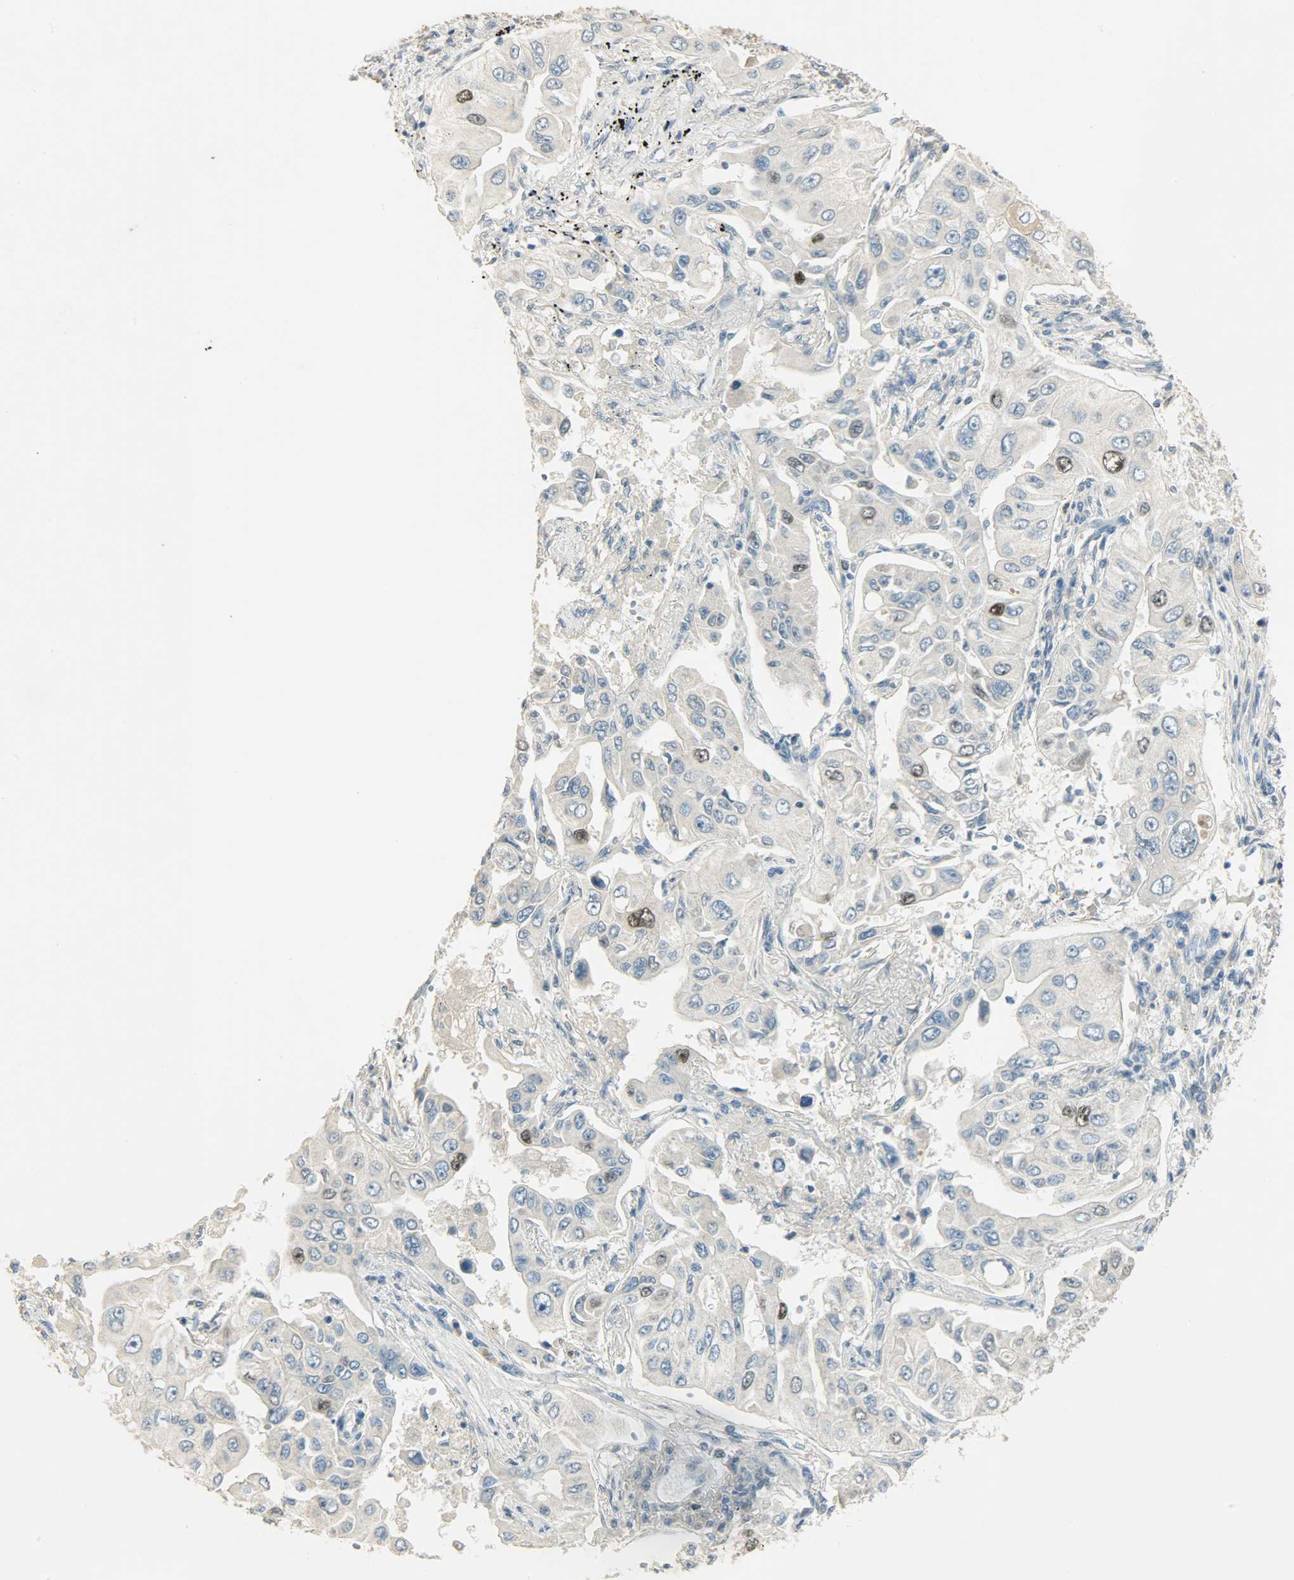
{"staining": {"intensity": "strong", "quantity": "<25%", "location": "nuclear"}, "tissue": "lung cancer", "cell_type": "Tumor cells", "image_type": "cancer", "snomed": [{"axis": "morphology", "description": "Adenocarcinoma, NOS"}, {"axis": "topography", "description": "Lung"}], "caption": "Human lung cancer (adenocarcinoma) stained with a brown dye exhibits strong nuclear positive positivity in about <25% of tumor cells.", "gene": "TPX2", "patient": {"sex": "male", "age": 84}}